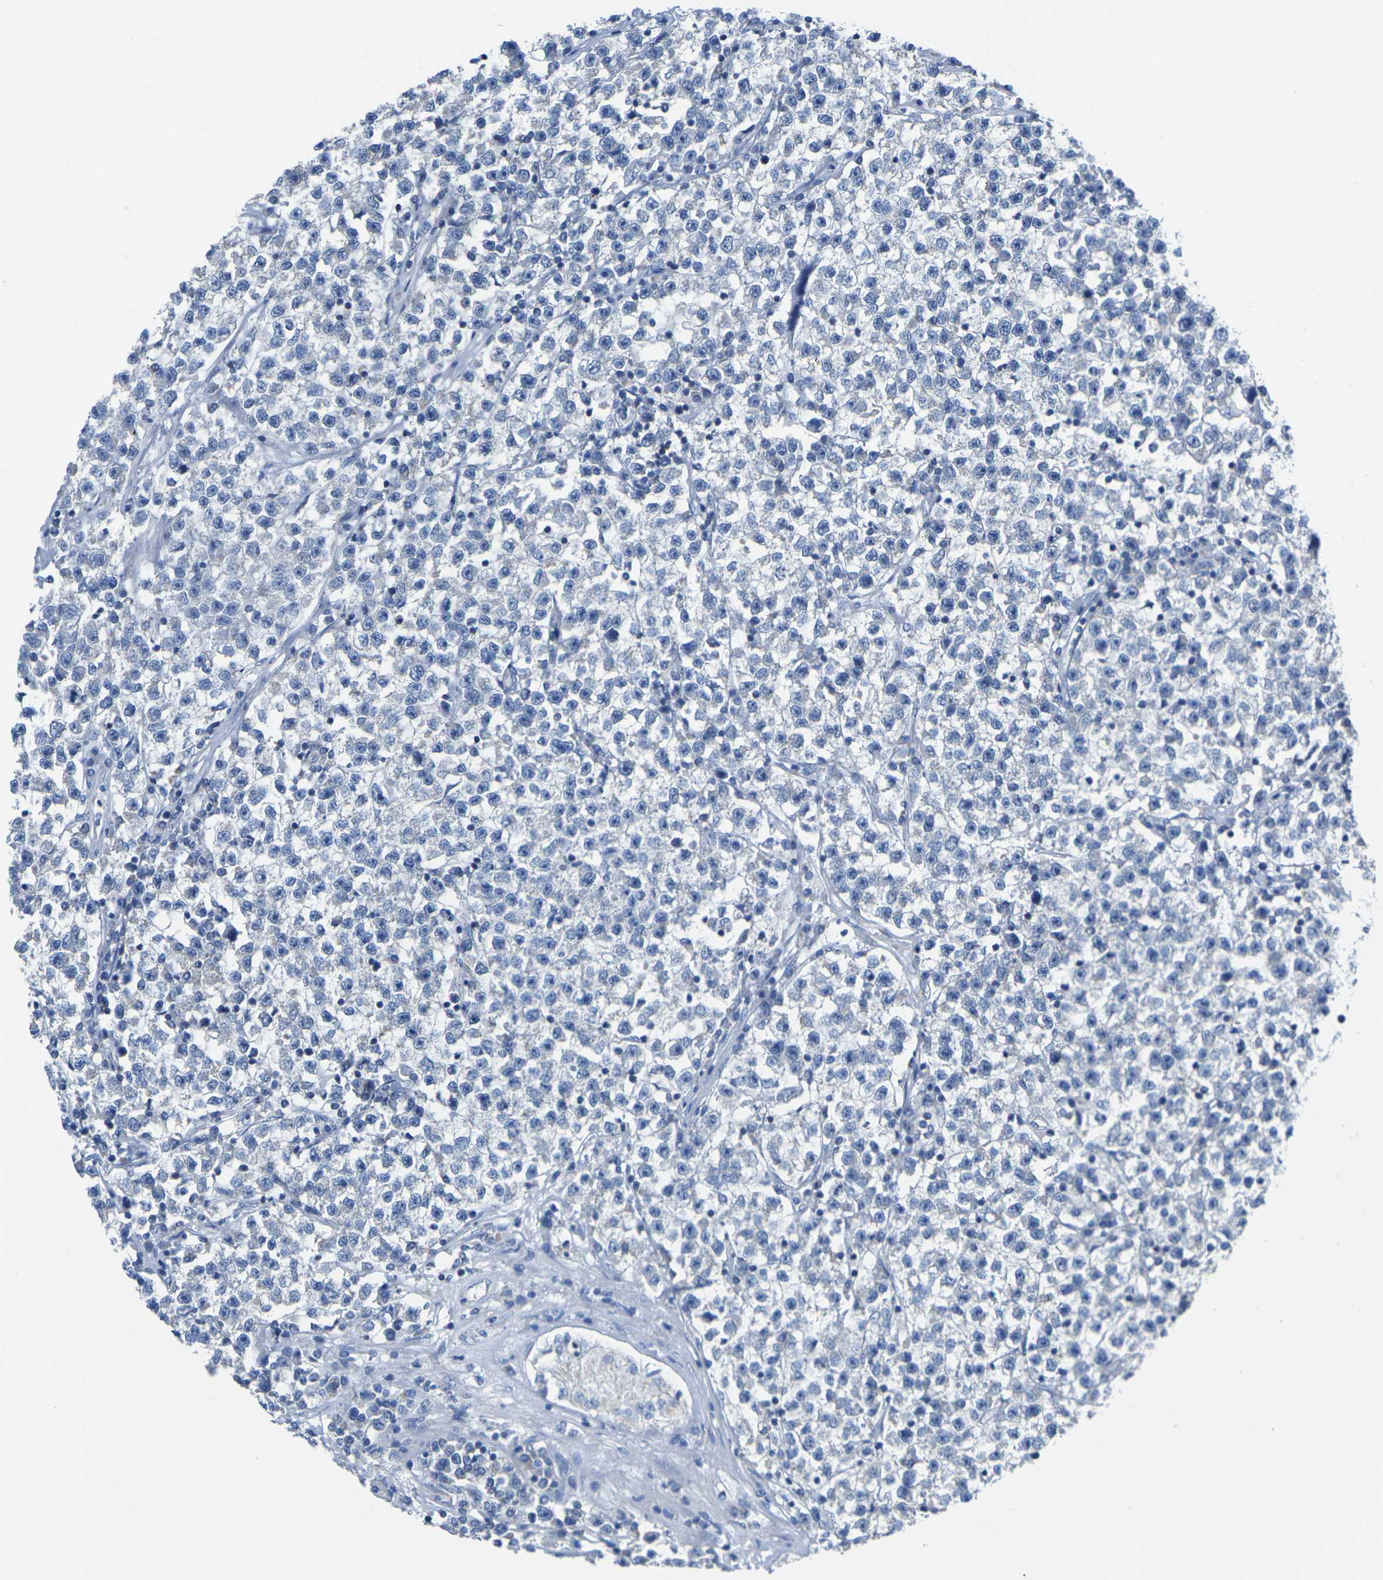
{"staining": {"intensity": "negative", "quantity": "none", "location": "none"}, "tissue": "testis cancer", "cell_type": "Tumor cells", "image_type": "cancer", "snomed": [{"axis": "morphology", "description": "Seminoma, NOS"}, {"axis": "topography", "description": "Testis"}], "caption": "DAB immunohistochemical staining of testis cancer (seminoma) shows no significant staining in tumor cells.", "gene": "TMEM204", "patient": {"sex": "male", "age": 22}}